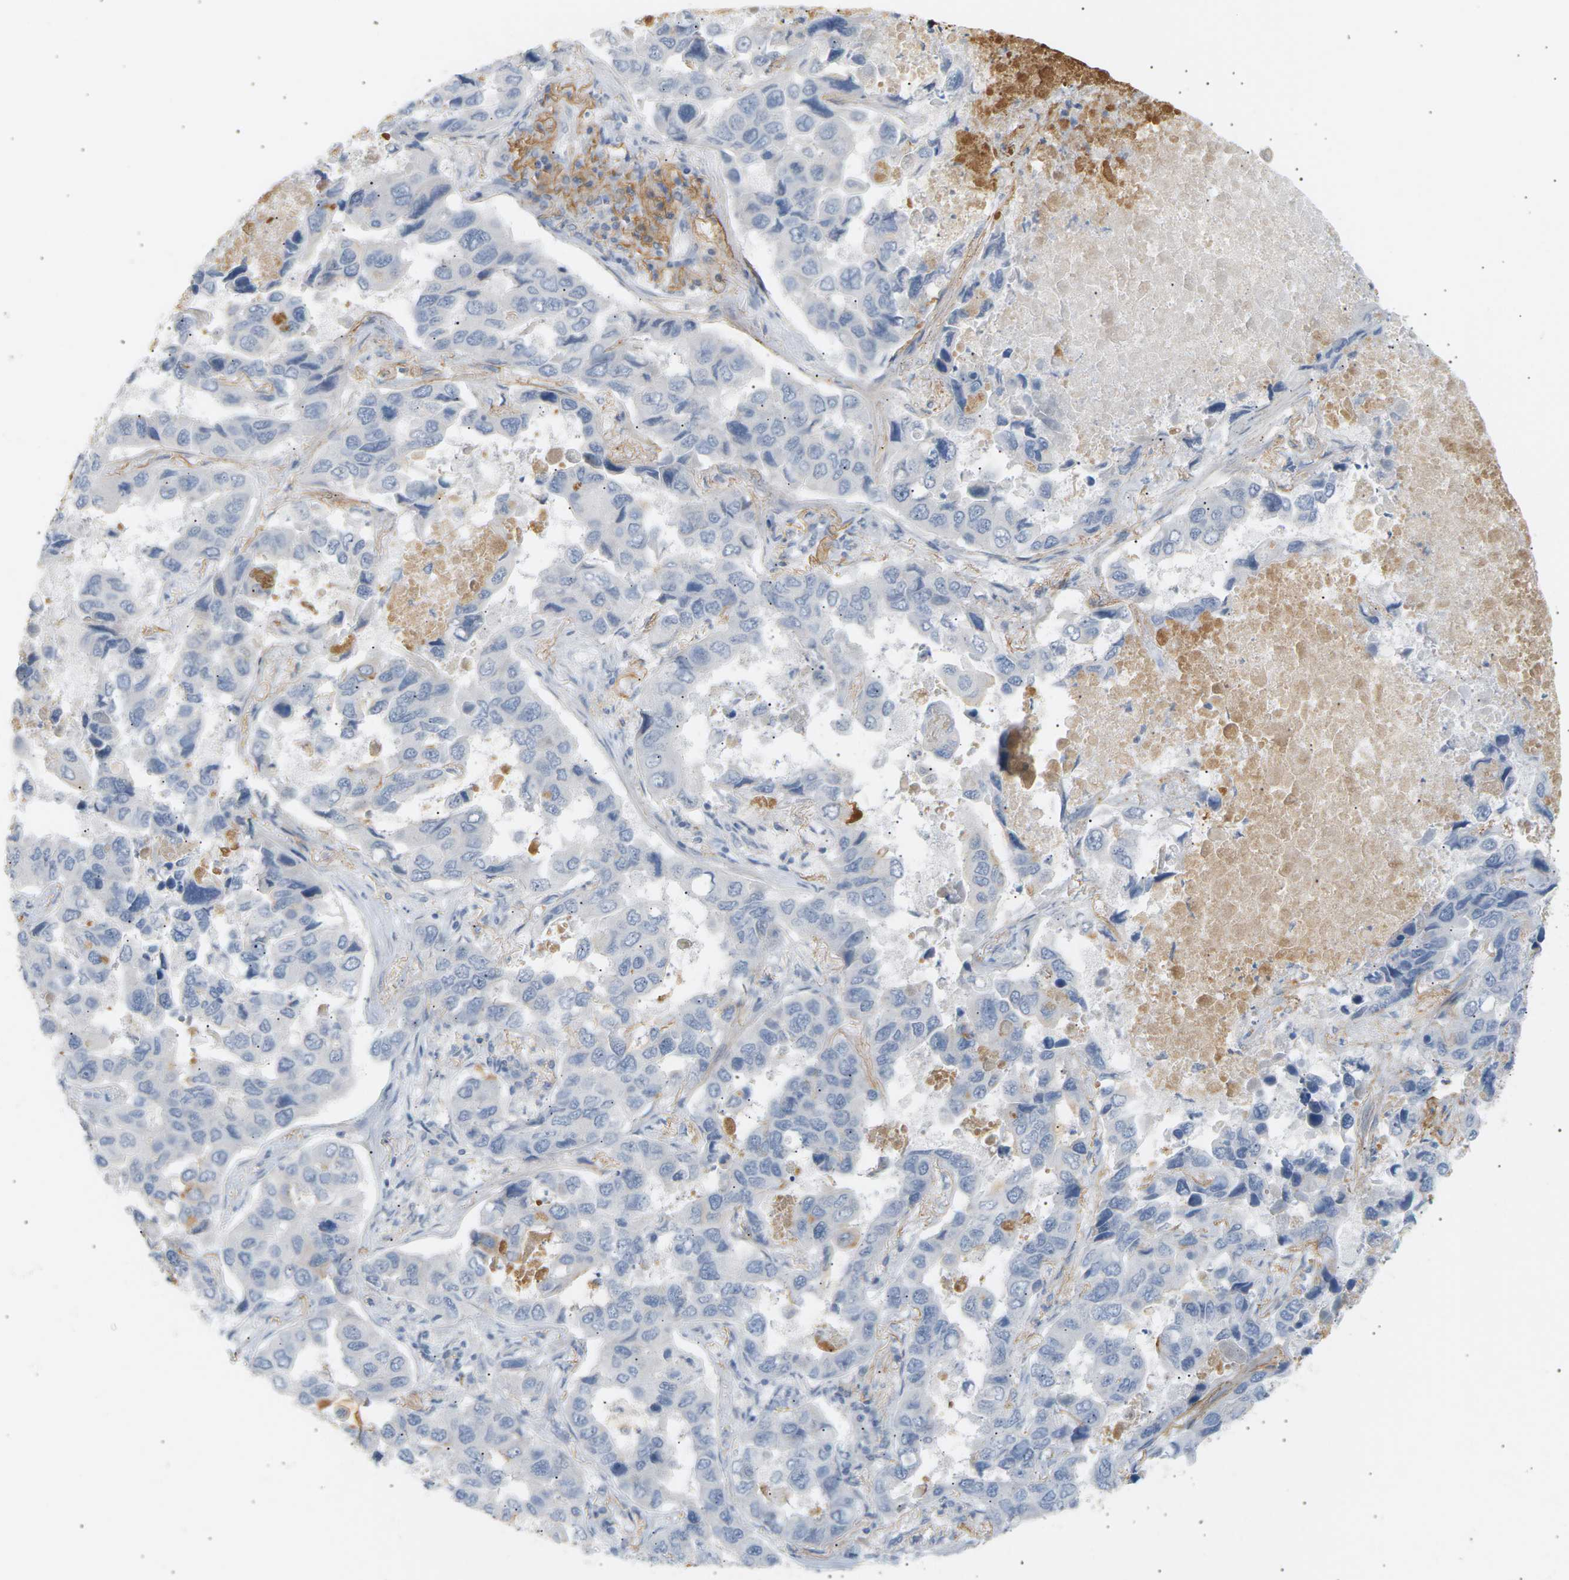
{"staining": {"intensity": "negative", "quantity": "none", "location": "none"}, "tissue": "lung cancer", "cell_type": "Tumor cells", "image_type": "cancer", "snomed": [{"axis": "morphology", "description": "Adenocarcinoma, NOS"}, {"axis": "topography", "description": "Lung"}], "caption": "High magnification brightfield microscopy of lung cancer stained with DAB (brown) and counterstained with hematoxylin (blue): tumor cells show no significant staining. (DAB (3,3'-diaminobenzidine) immunohistochemistry (IHC), high magnification).", "gene": "CLU", "patient": {"sex": "male", "age": 64}}